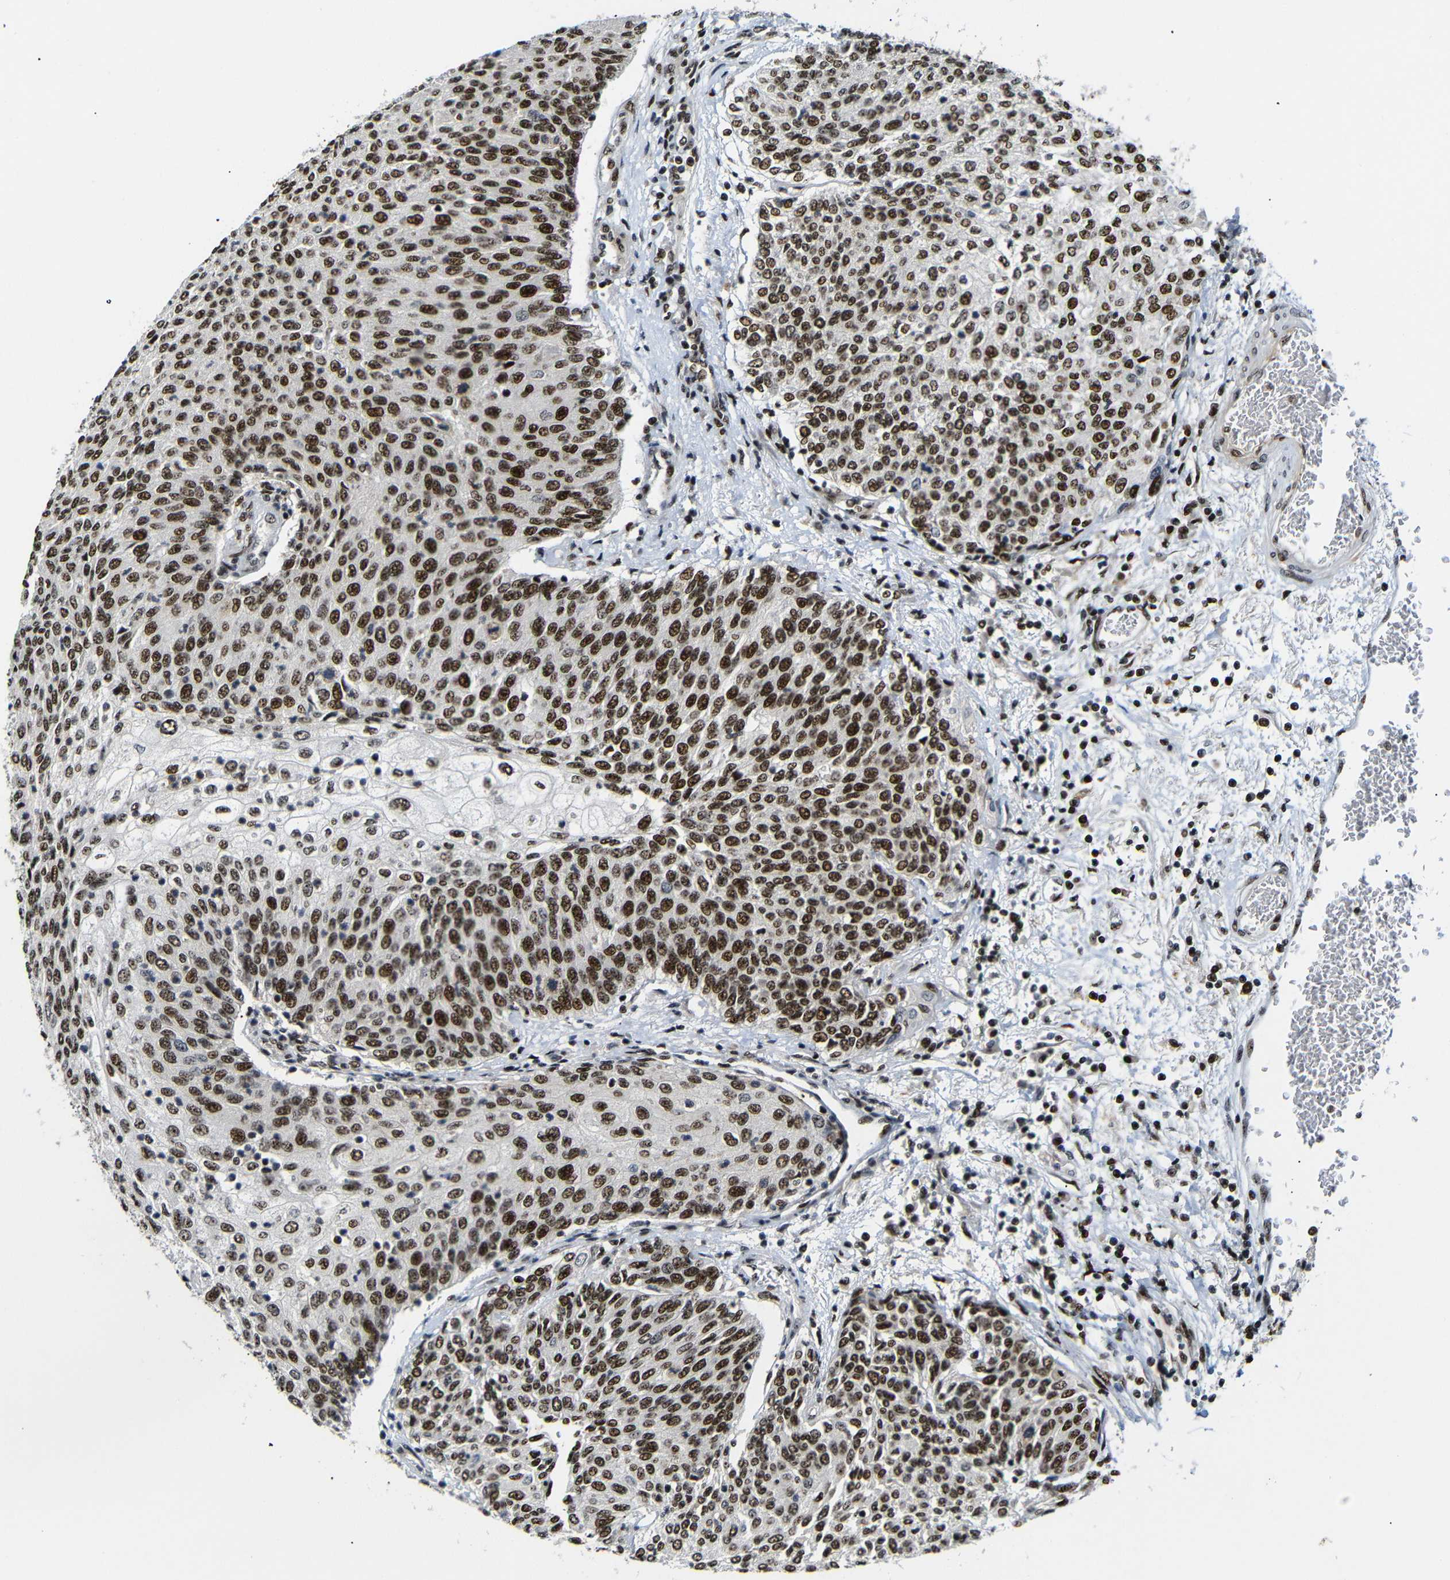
{"staining": {"intensity": "strong", "quantity": ">75%", "location": "nuclear"}, "tissue": "urothelial cancer", "cell_type": "Tumor cells", "image_type": "cancer", "snomed": [{"axis": "morphology", "description": "Urothelial carcinoma, Low grade"}, {"axis": "topography", "description": "Urinary bladder"}], "caption": "Strong nuclear expression is appreciated in about >75% of tumor cells in urothelial cancer.", "gene": "SETDB2", "patient": {"sex": "female", "age": 79}}